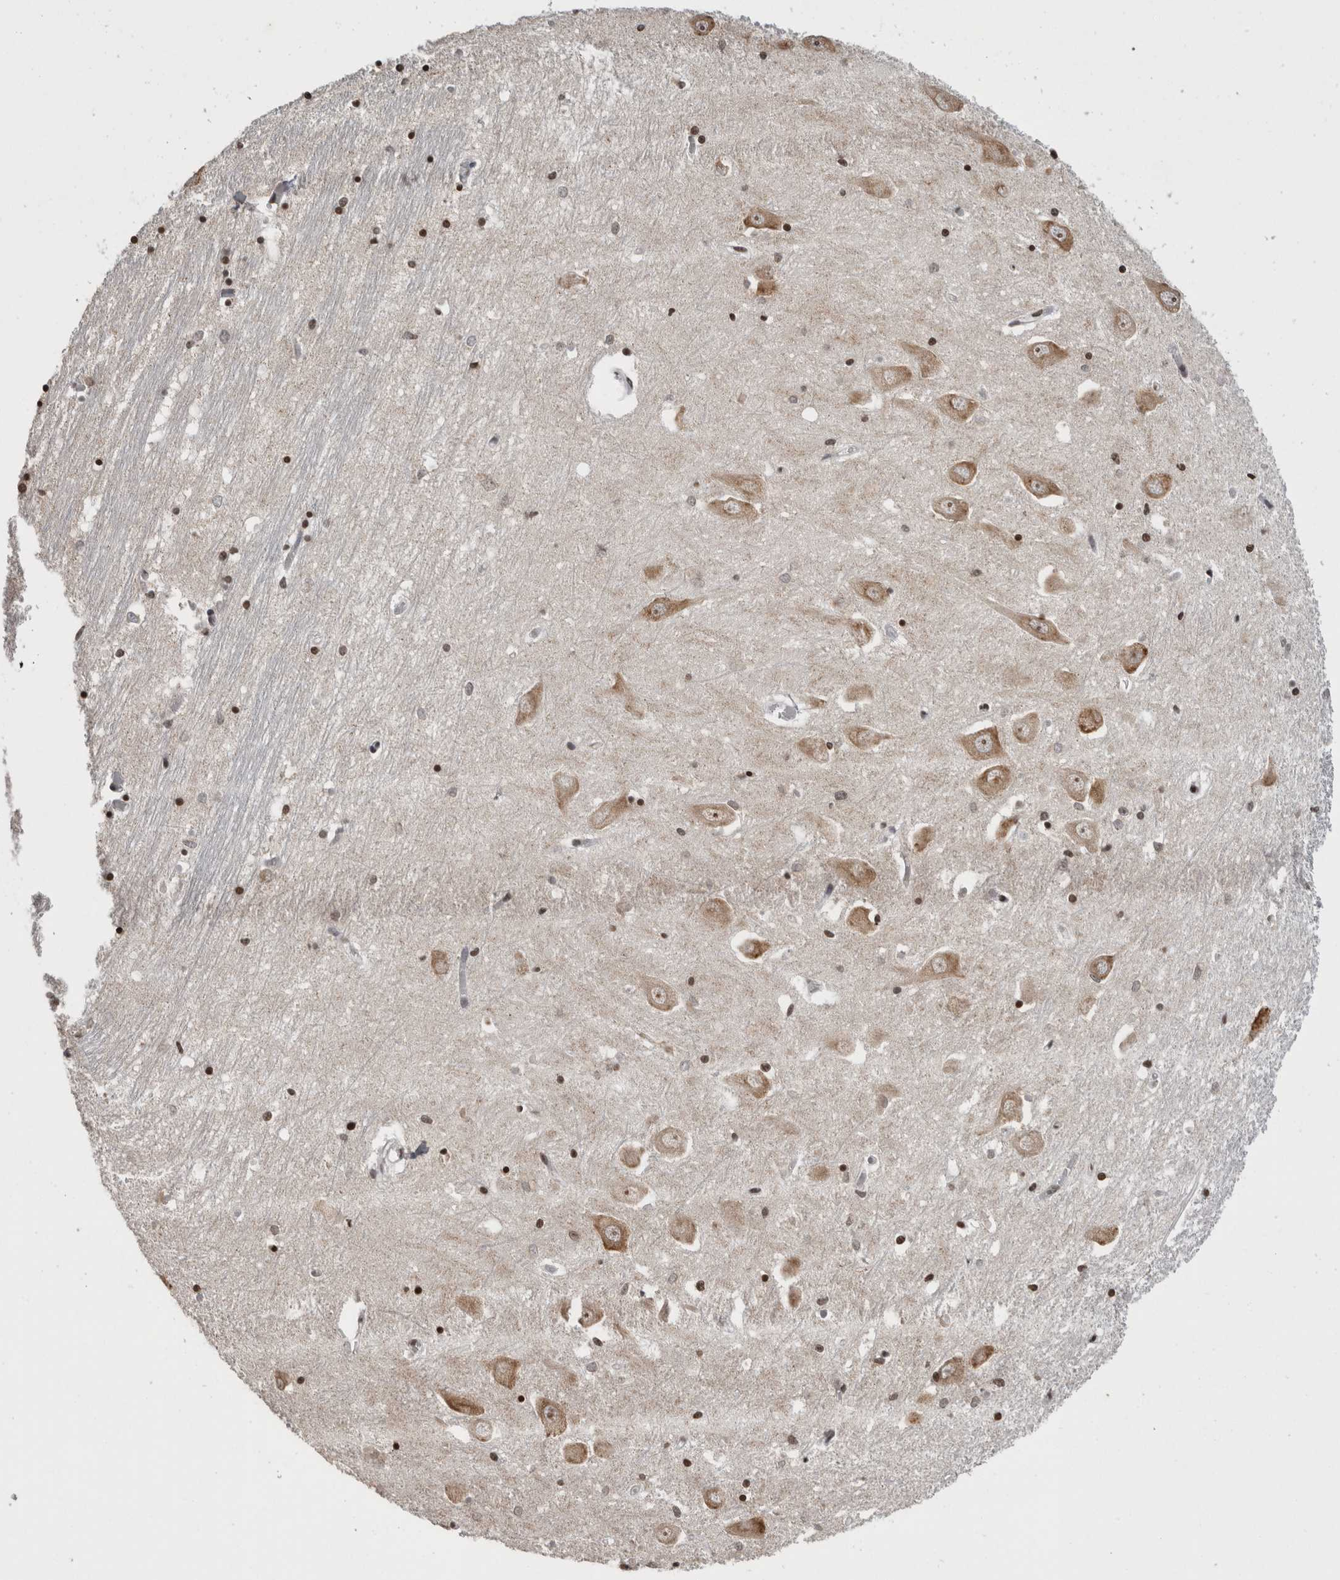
{"staining": {"intensity": "strong", "quantity": ">75%", "location": "cytoplasmic/membranous,nuclear"}, "tissue": "hippocampus", "cell_type": "Glial cells", "image_type": "normal", "snomed": [{"axis": "morphology", "description": "Normal tissue, NOS"}, {"axis": "topography", "description": "Hippocampus"}], "caption": "A micrograph showing strong cytoplasmic/membranous,nuclear positivity in approximately >75% of glial cells in unremarkable hippocampus, as visualized by brown immunohistochemical staining.", "gene": "ZBTB11", "patient": {"sex": "male", "age": 70}}